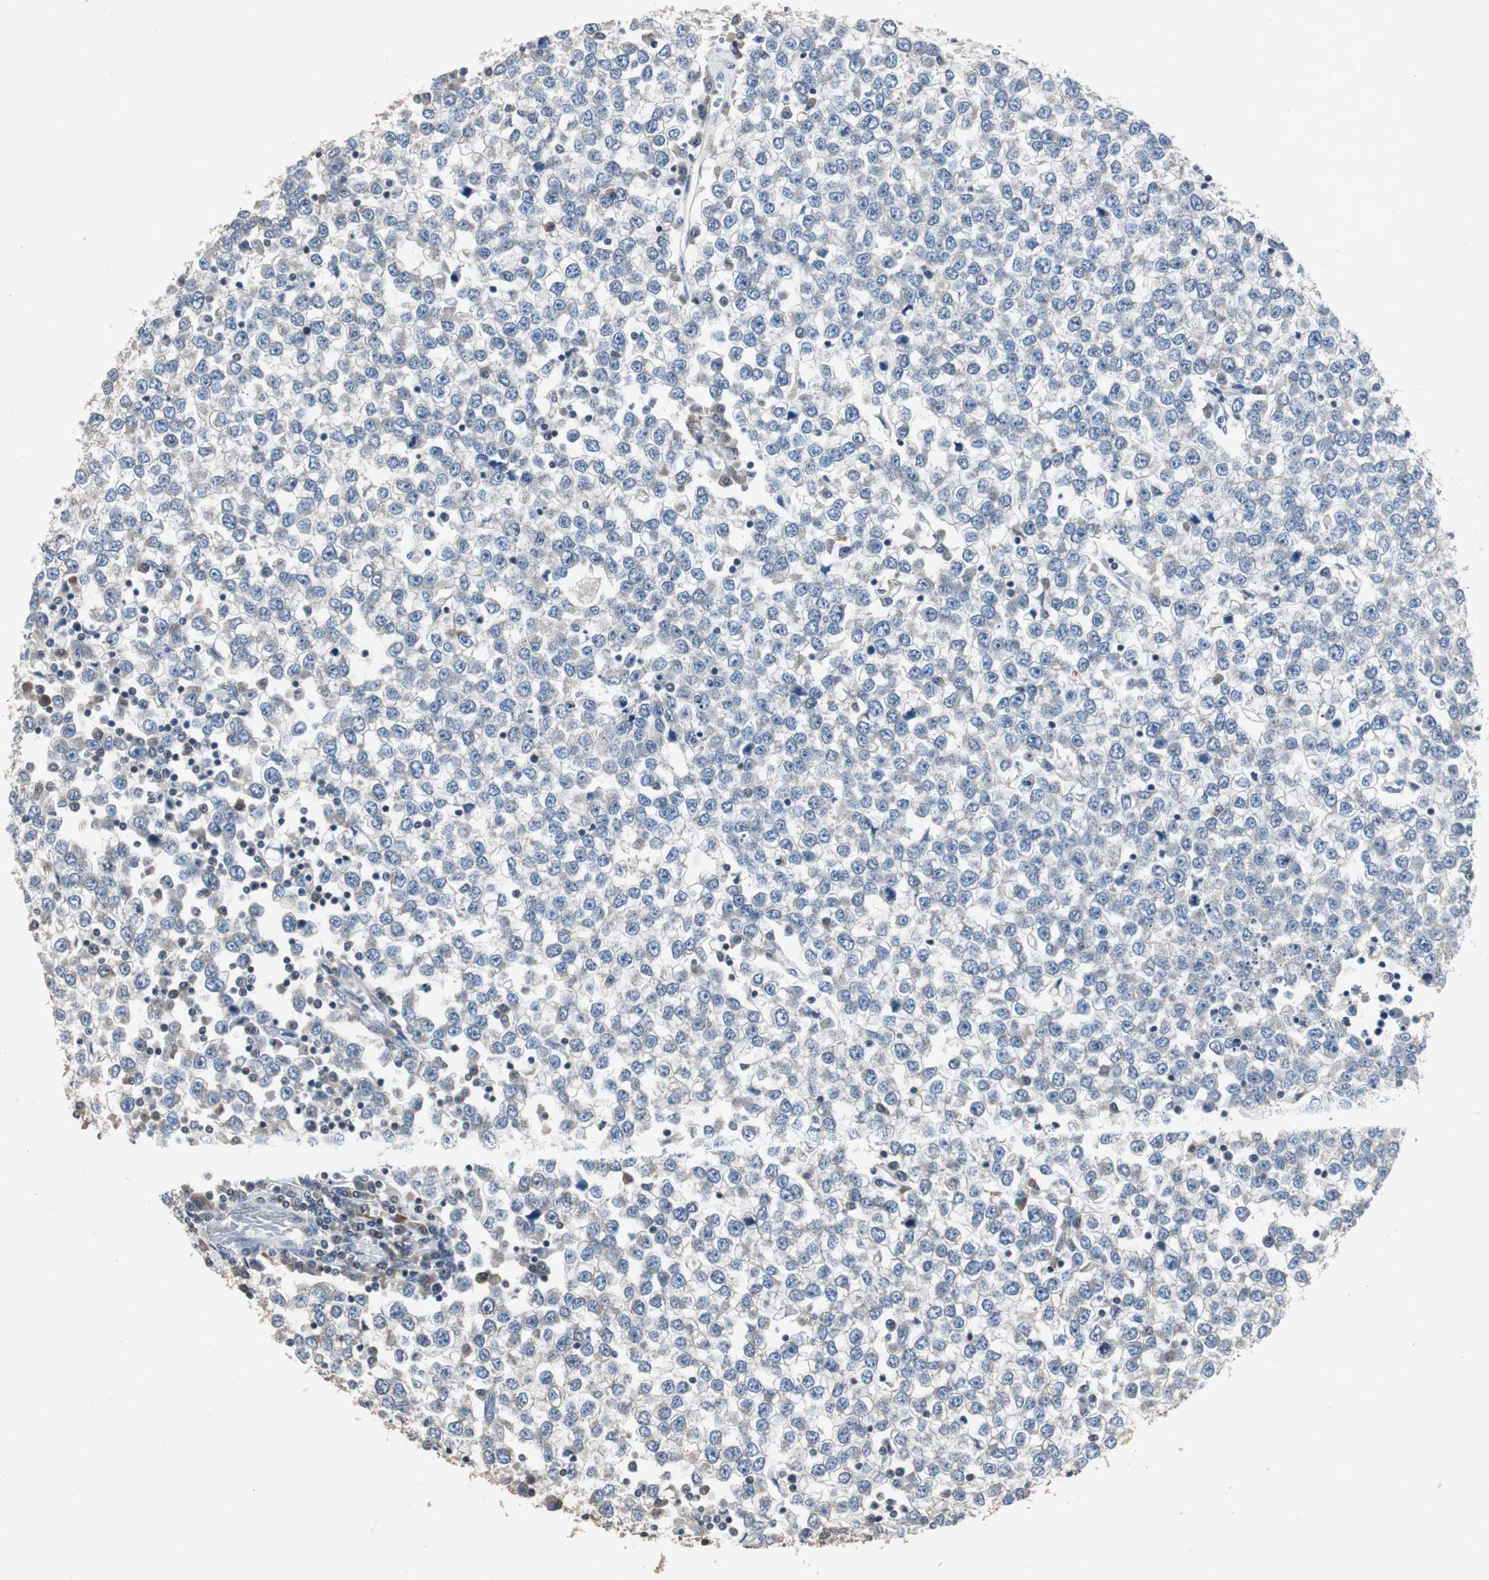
{"staining": {"intensity": "negative", "quantity": "none", "location": "none"}, "tissue": "testis cancer", "cell_type": "Tumor cells", "image_type": "cancer", "snomed": [{"axis": "morphology", "description": "Seminoma, NOS"}, {"axis": "topography", "description": "Testis"}], "caption": "IHC image of neoplastic tissue: testis cancer stained with DAB (3,3'-diaminobenzidine) exhibits no significant protein expression in tumor cells. (Brightfield microscopy of DAB IHC at high magnification).", "gene": "ADNP2", "patient": {"sex": "male", "age": 65}}